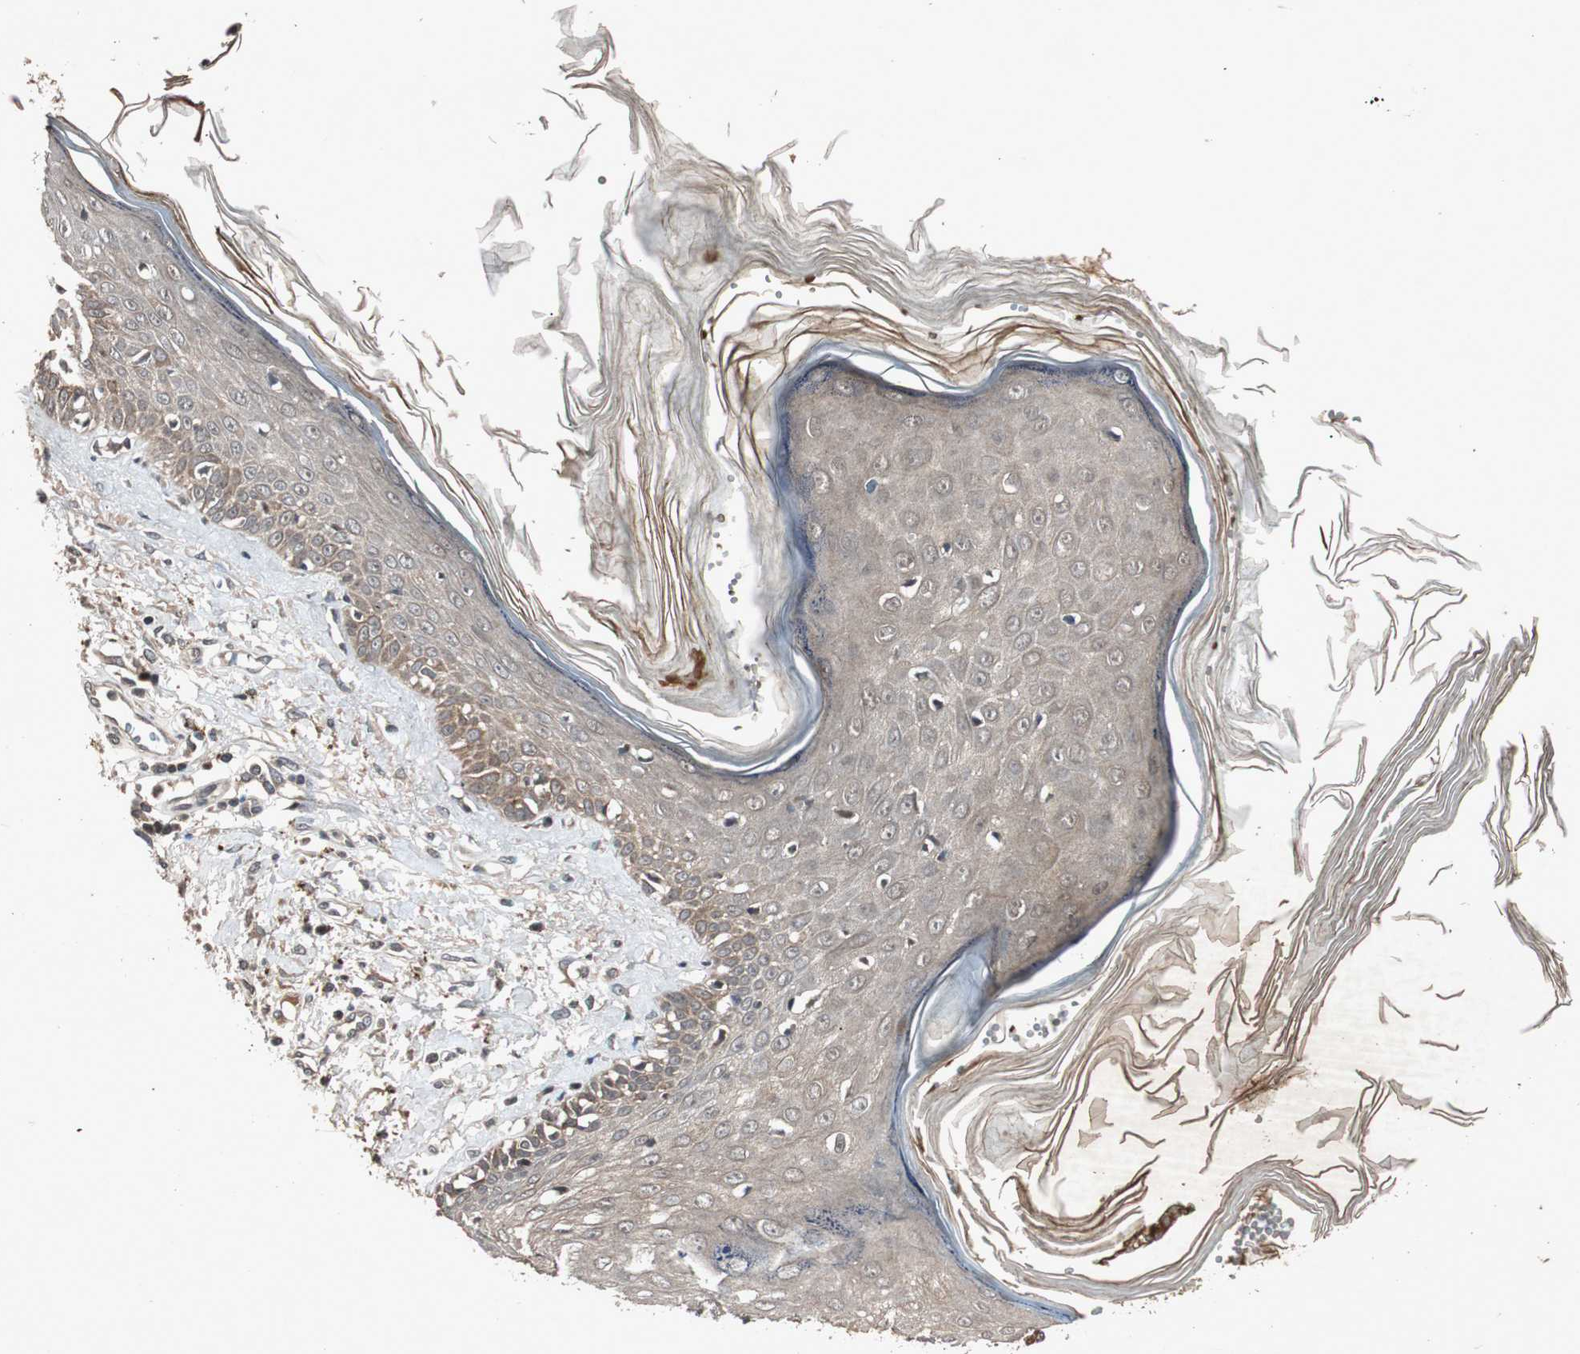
{"staining": {"intensity": "weak", "quantity": "25%-75%", "location": "cytoplasmic/membranous"}, "tissue": "skin cancer", "cell_type": "Tumor cells", "image_type": "cancer", "snomed": [{"axis": "morphology", "description": "Squamous cell carcinoma, NOS"}, {"axis": "topography", "description": "Skin"}], "caption": "Human skin cancer (squamous cell carcinoma) stained with a brown dye displays weak cytoplasmic/membranous positive positivity in approximately 25%-75% of tumor cells.", "gene": "SLIT2", "patient": {"sex": "female", "age": 78}}